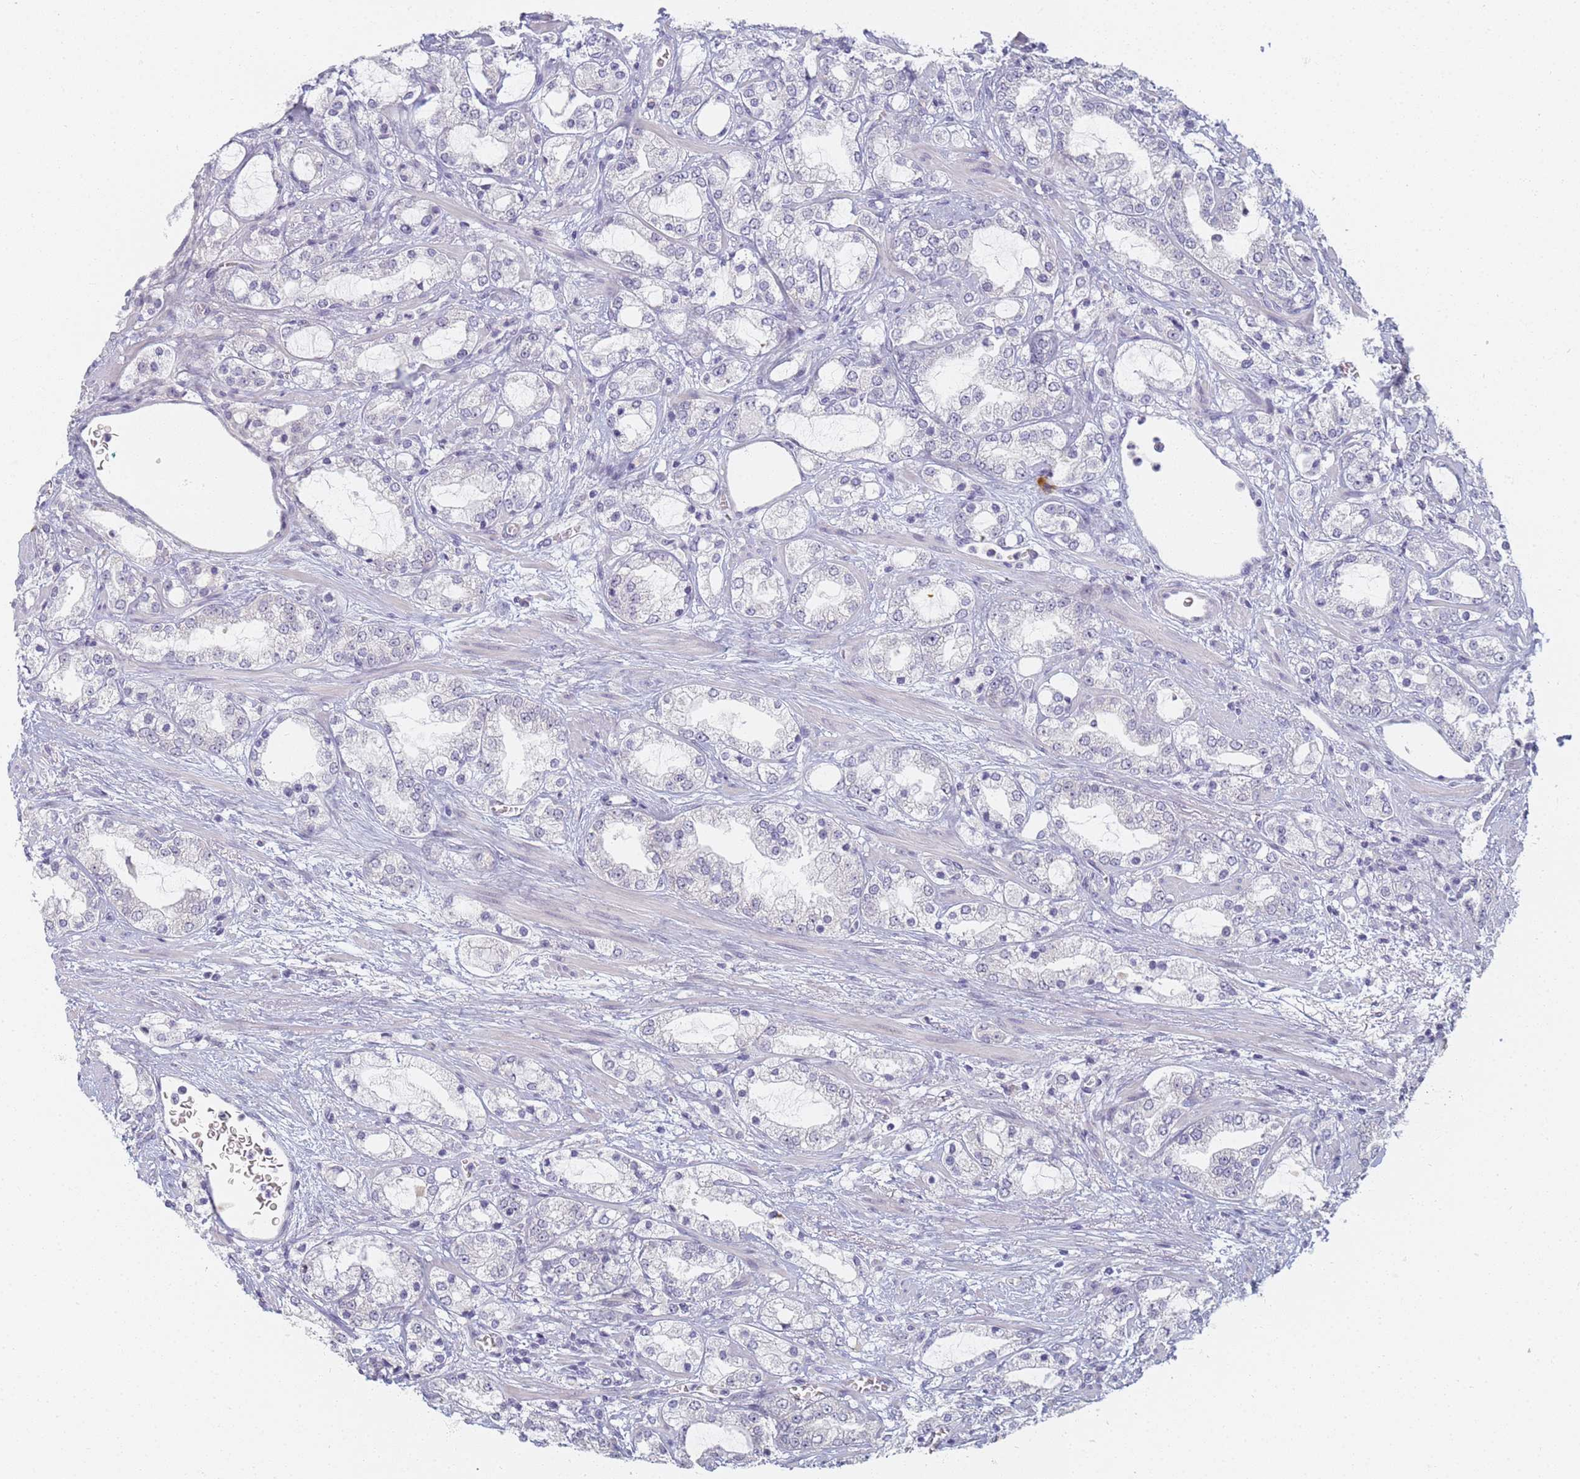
{"staining": {"intensity": "negative", "quantity": "none", "location": "none"}, "tissue": "prostate cancer", "cell_type": "Tumor cells", "image_type": "cancer", "snomed": [{"axis": "morphology", "description": "Adenocarcinoma, High grade"}, {"axis": "topography", "description": "Prostate"}], "caption": "The micrograph shows no staining of tumor cells in prostate adenocarcinoma (high-grade). Brightfield microscopy of immunohistochemistry stained with DAB (brown) and hematoxylin (blue), captured at high magnification.", "gene": "SLC38A9", "patient": {"sex": "male", "age": 64}}